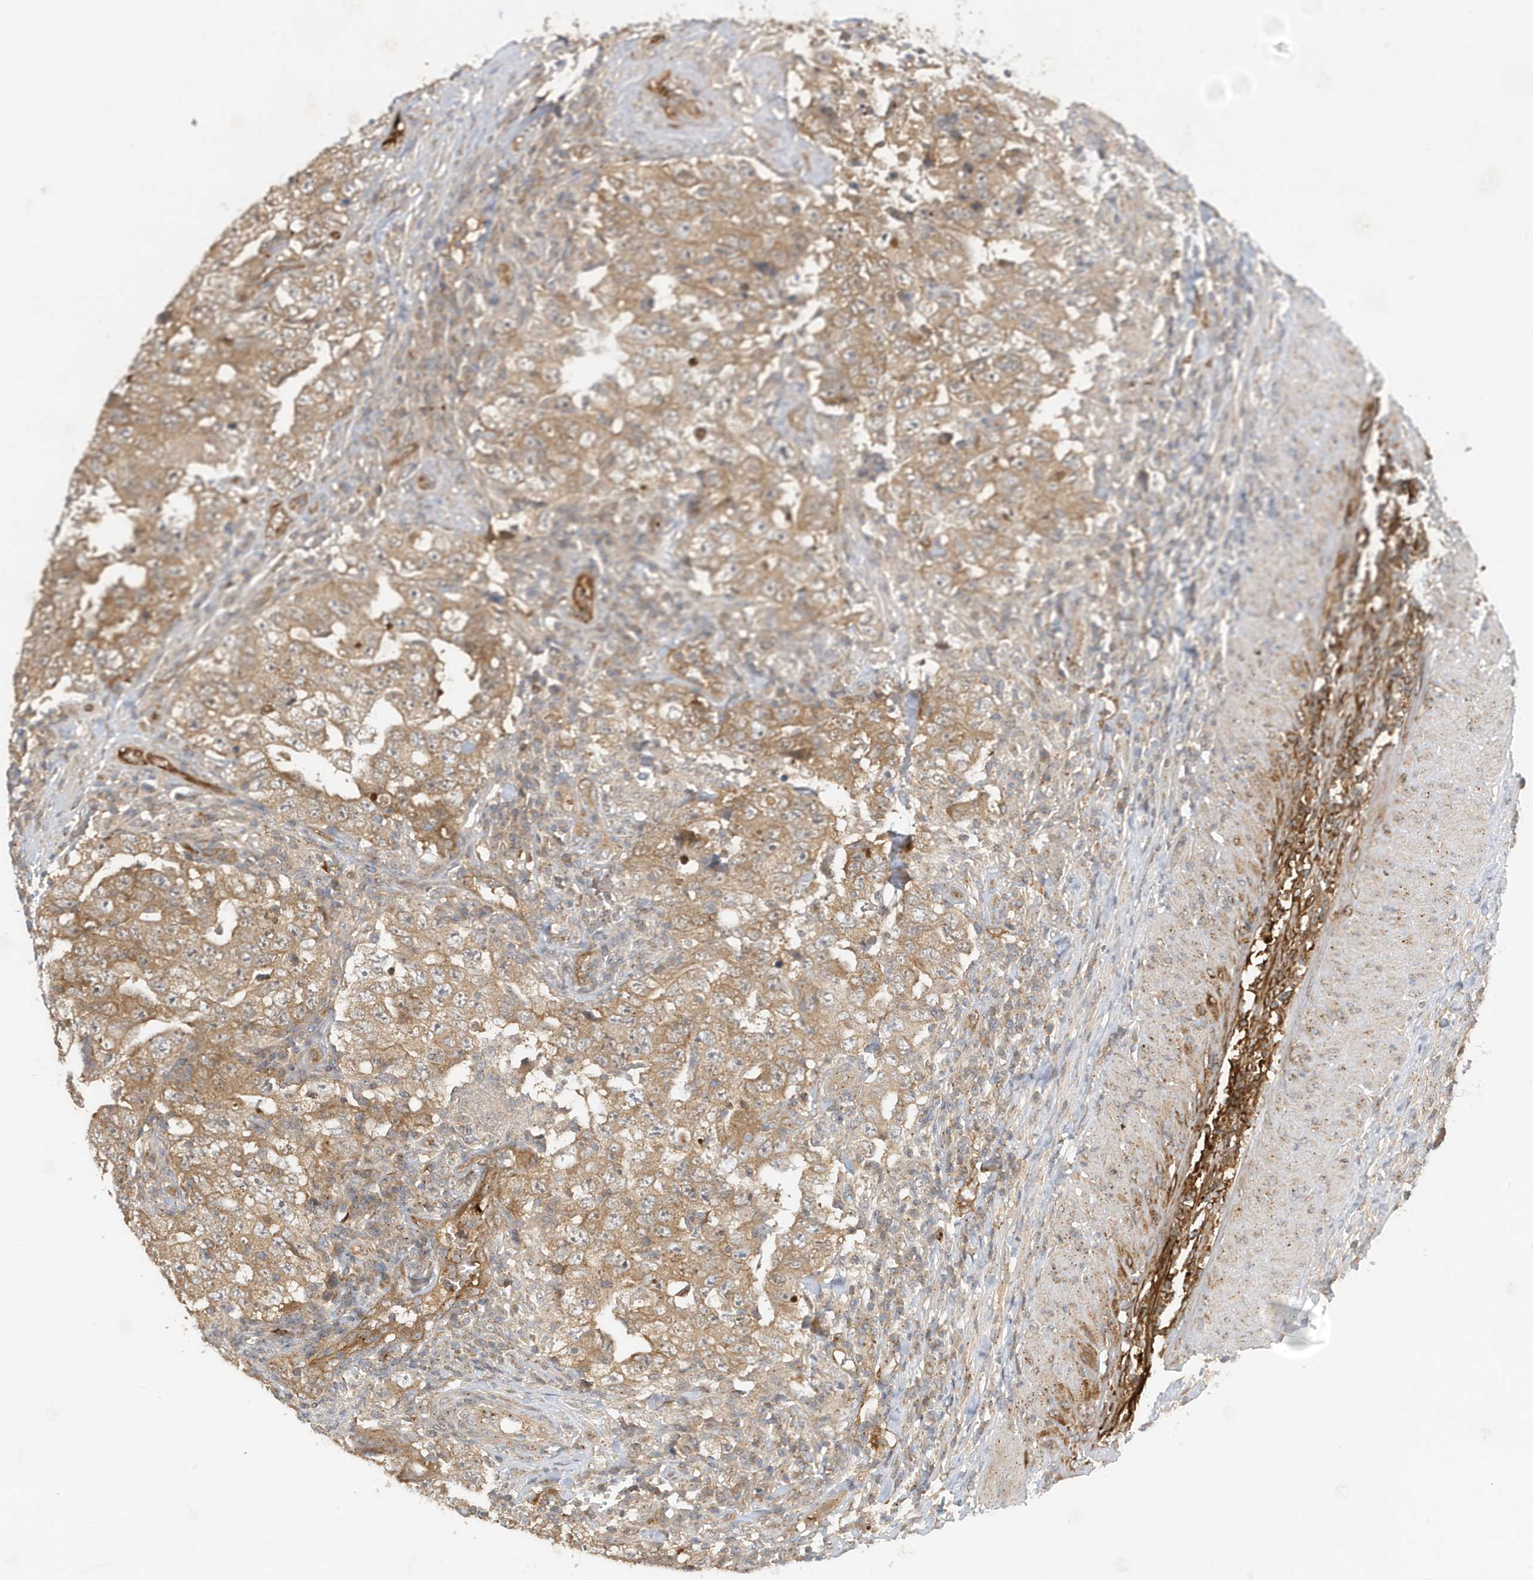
{"staining": {"intensity": "moderate", "quantity": ">75%", "location": "cytoplasmic/membranous"}, "tissue": "testis cancer", "cell_type": "Tumor cells", "image_type": "cancer", "snomed": [{"axis": "morphology", "description": "Carcinoma, Embryonal, NOS"}, {"axis": "topography", "description": "Testis"}], "caption": "There is medium levels of moderate cytoplasmic/membranous expression in tumor cells of testis cancer, as demonstrated by immunohistochemical staining (brown color).", "gene": "FYCO1", "patient": {"sex": "male", "age": 26}}